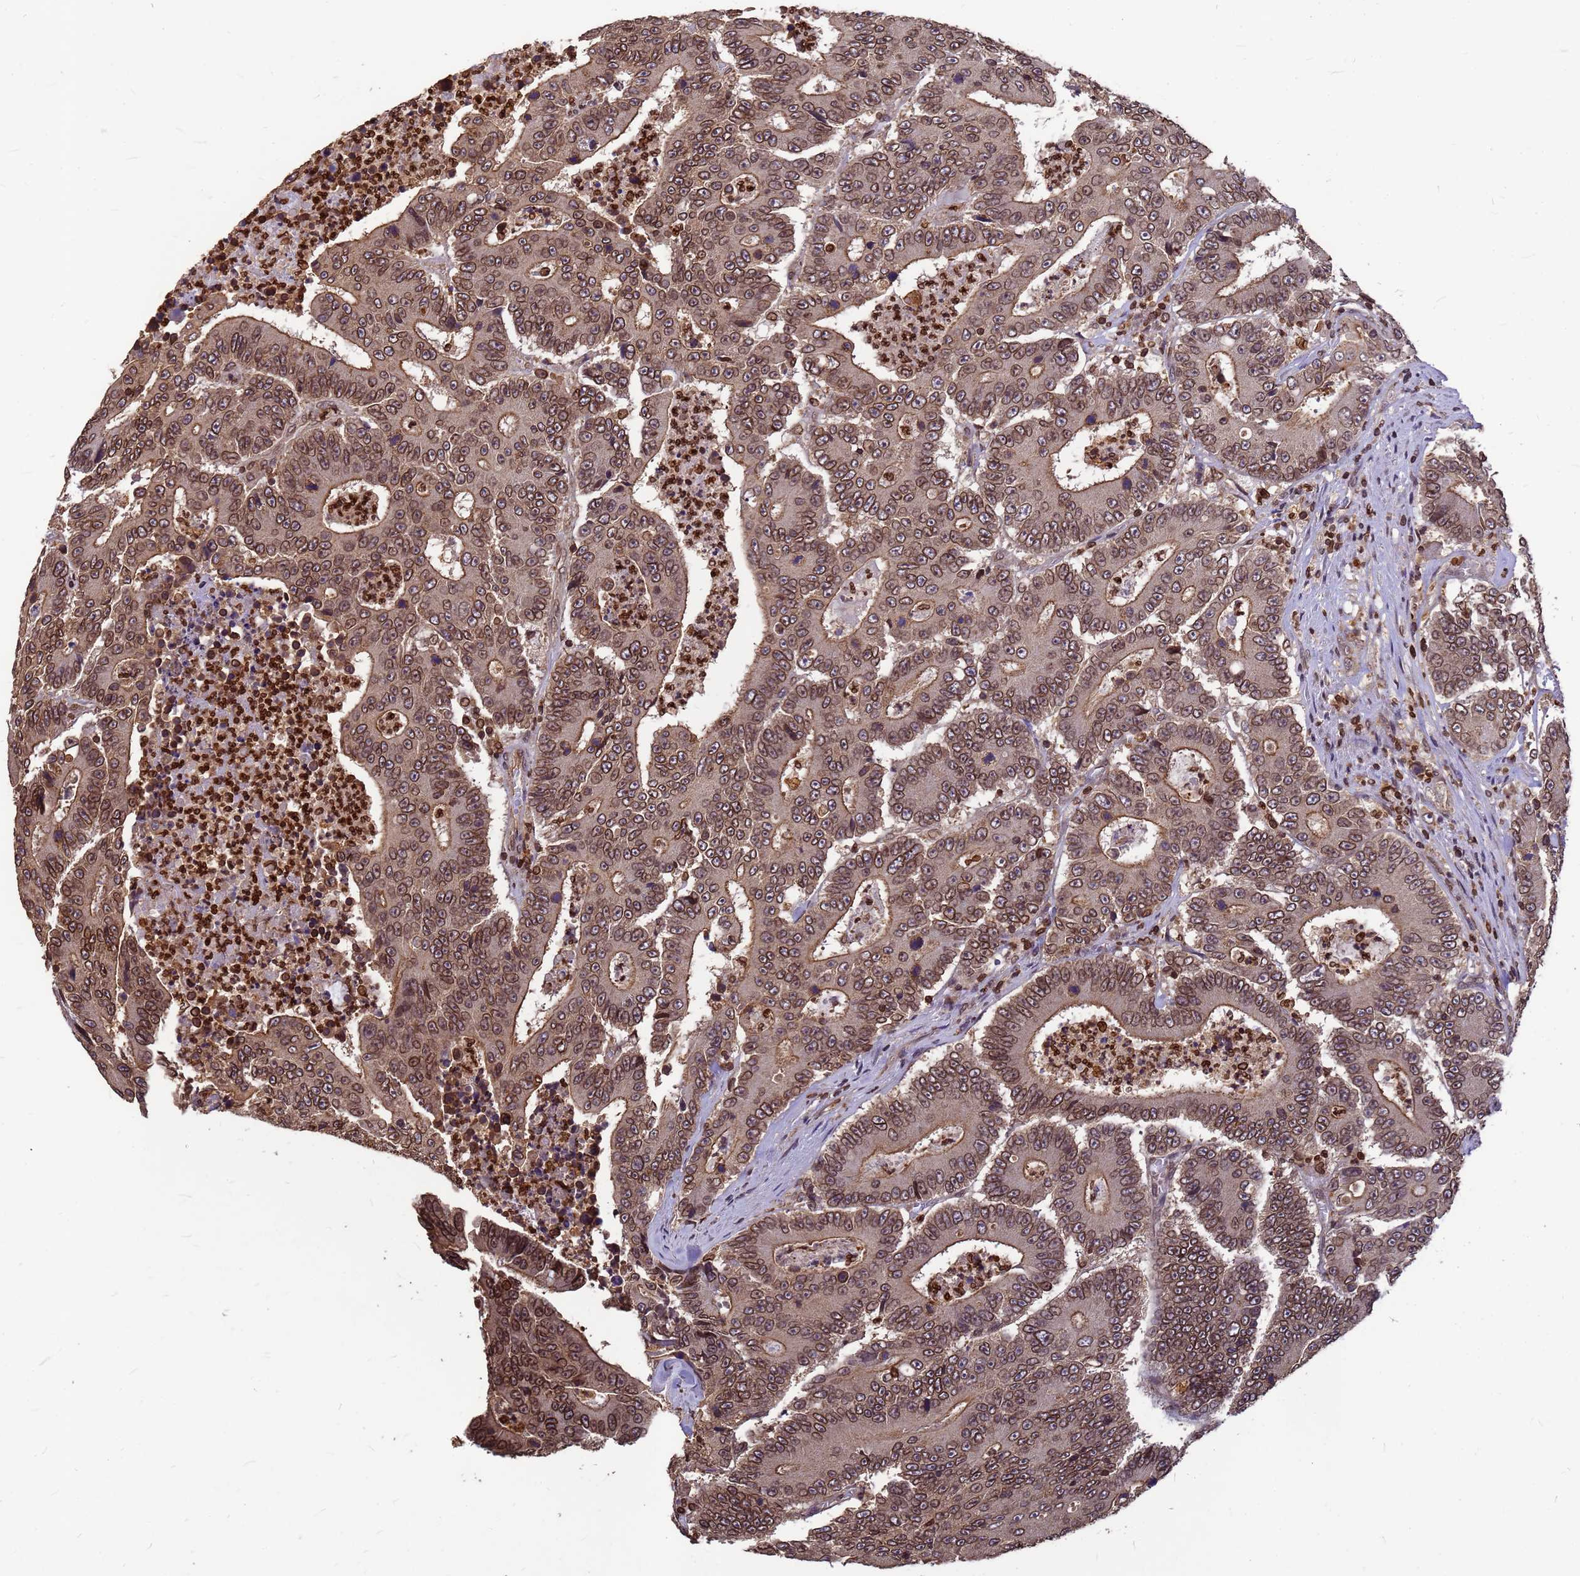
{"staining": {"intensity": "moderate", "quantity": ">75%", "location": "cytoplasmic/membranous,nuclear"}, "tissue": "colorectal cancer", "cell_type": "Tumor cells", "image_type": "cancer", "snomed": [{"axis": "morphology", "description": "Adenocarcinoma, NOS"}, {"axis": "topography", "description": "Colon"}], "caption": "Immunohistochemical staining of human colorectal cancer displays medium levels of moderate cytoplasmic/membranous and nuclear protein expression in approximately >75% of tumor cells.", "gene": "C1orf35", "patient": {"sex": "male", "age": 83}}